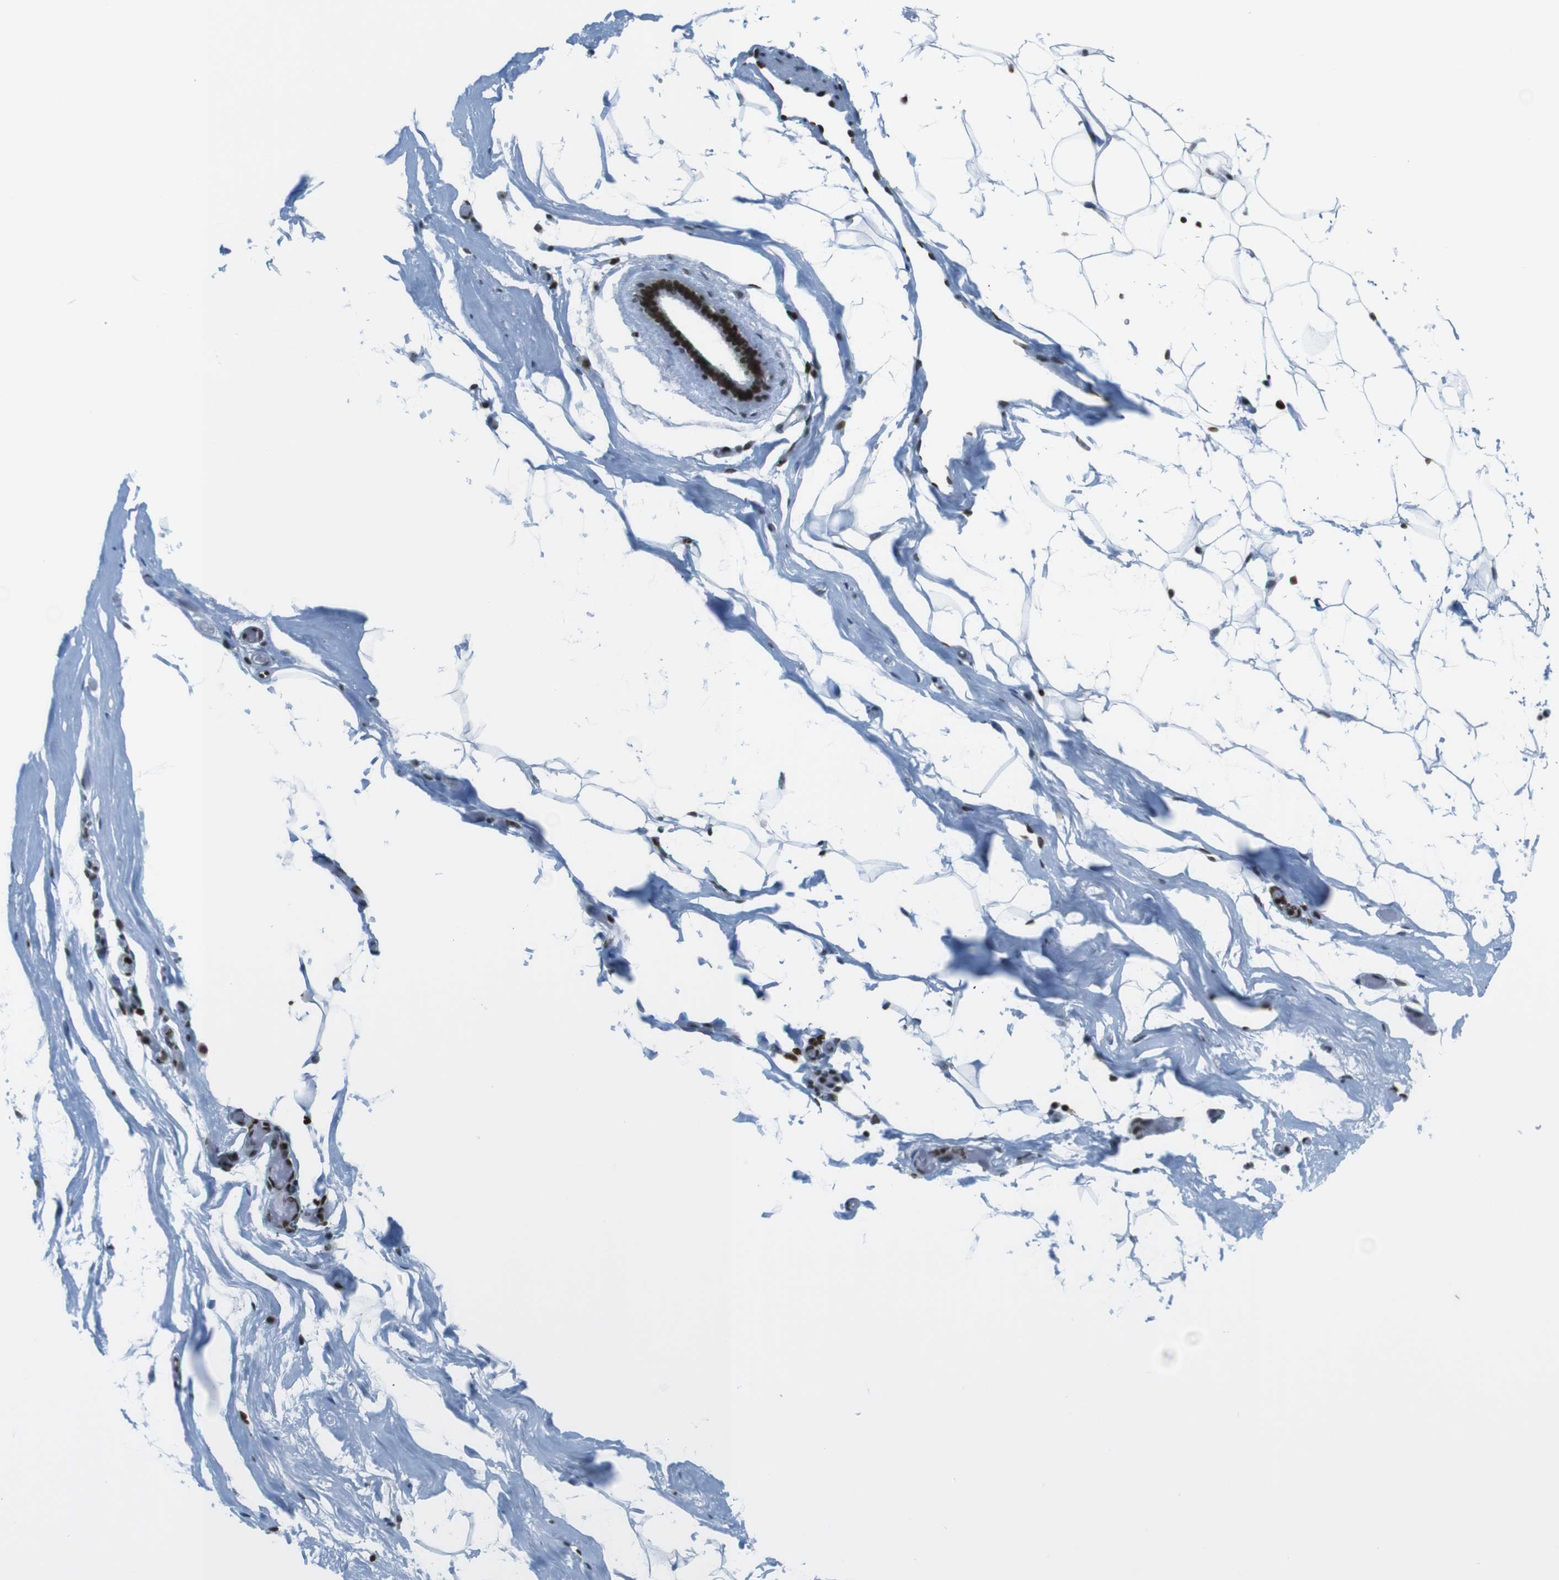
{"staining": {"intensity": "strong", "quantity": ">75%", "location": "nuclear"}, "tissue": "adipose tissue", "cell_type": "Adipocytes", "image_type": "normal", "snomed": [{"axis": "morphology", "description": "Normal tissue, NOS"}, {"axis": "topography", "description": "Breast"}, {"axis": "topography", "description": "Soft tissue"}], "caption": "Adipose tissue stained with DAB IHC shows high levels of strong nuclear staining in about >75% of adipocytes. (Stains: DAB in brown, nuclei in blue, Microscopy: brightfield microscopy at high magnification).", "gene": "H2AC8", "patient": {"sex": "female", "age": 75}}